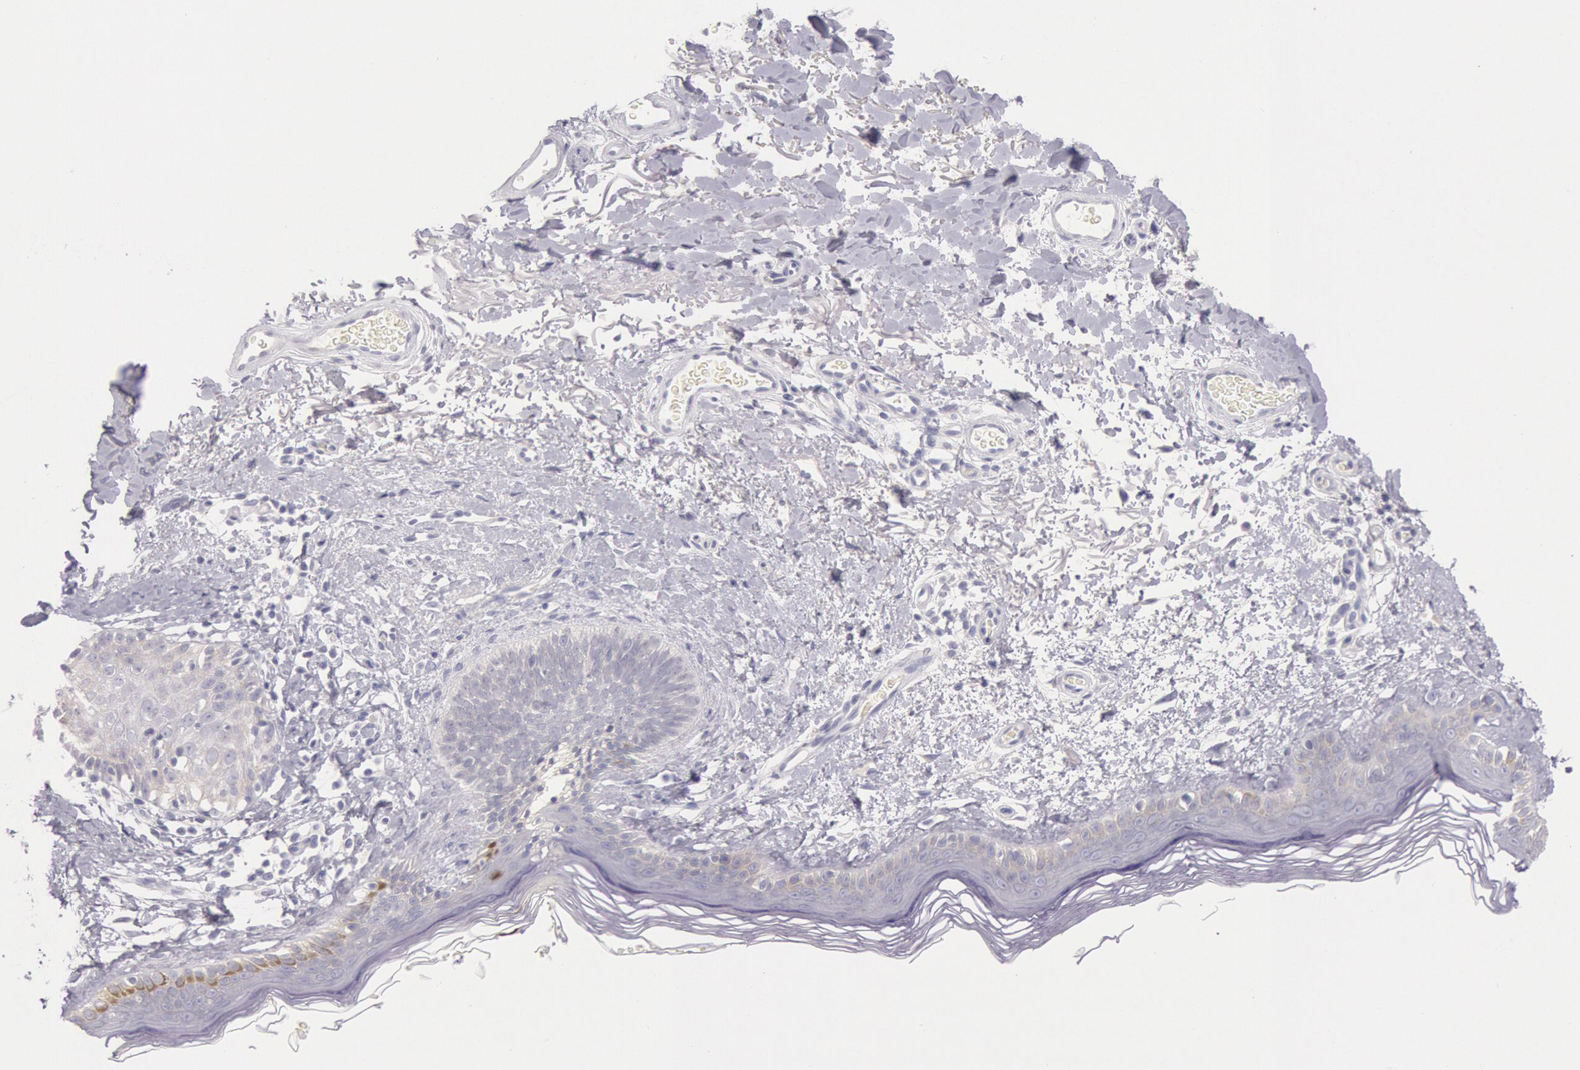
{"staining": {"intensity": "negative", "quantity": "none", "location": "none"}, "tissue": "skin", "cell_type": "Fibroblasts", "image_type": "normal", "snomed": [{"axis": "morphology", "description": "Normal tissue, NOS"}, {"axis": "topography", "description": "Skin"}], "caption": "IHC of benign skin reveals no expression in fibroblasts.", "gene": "EGFR", "patient": {"sex": "male", "age": 63}}